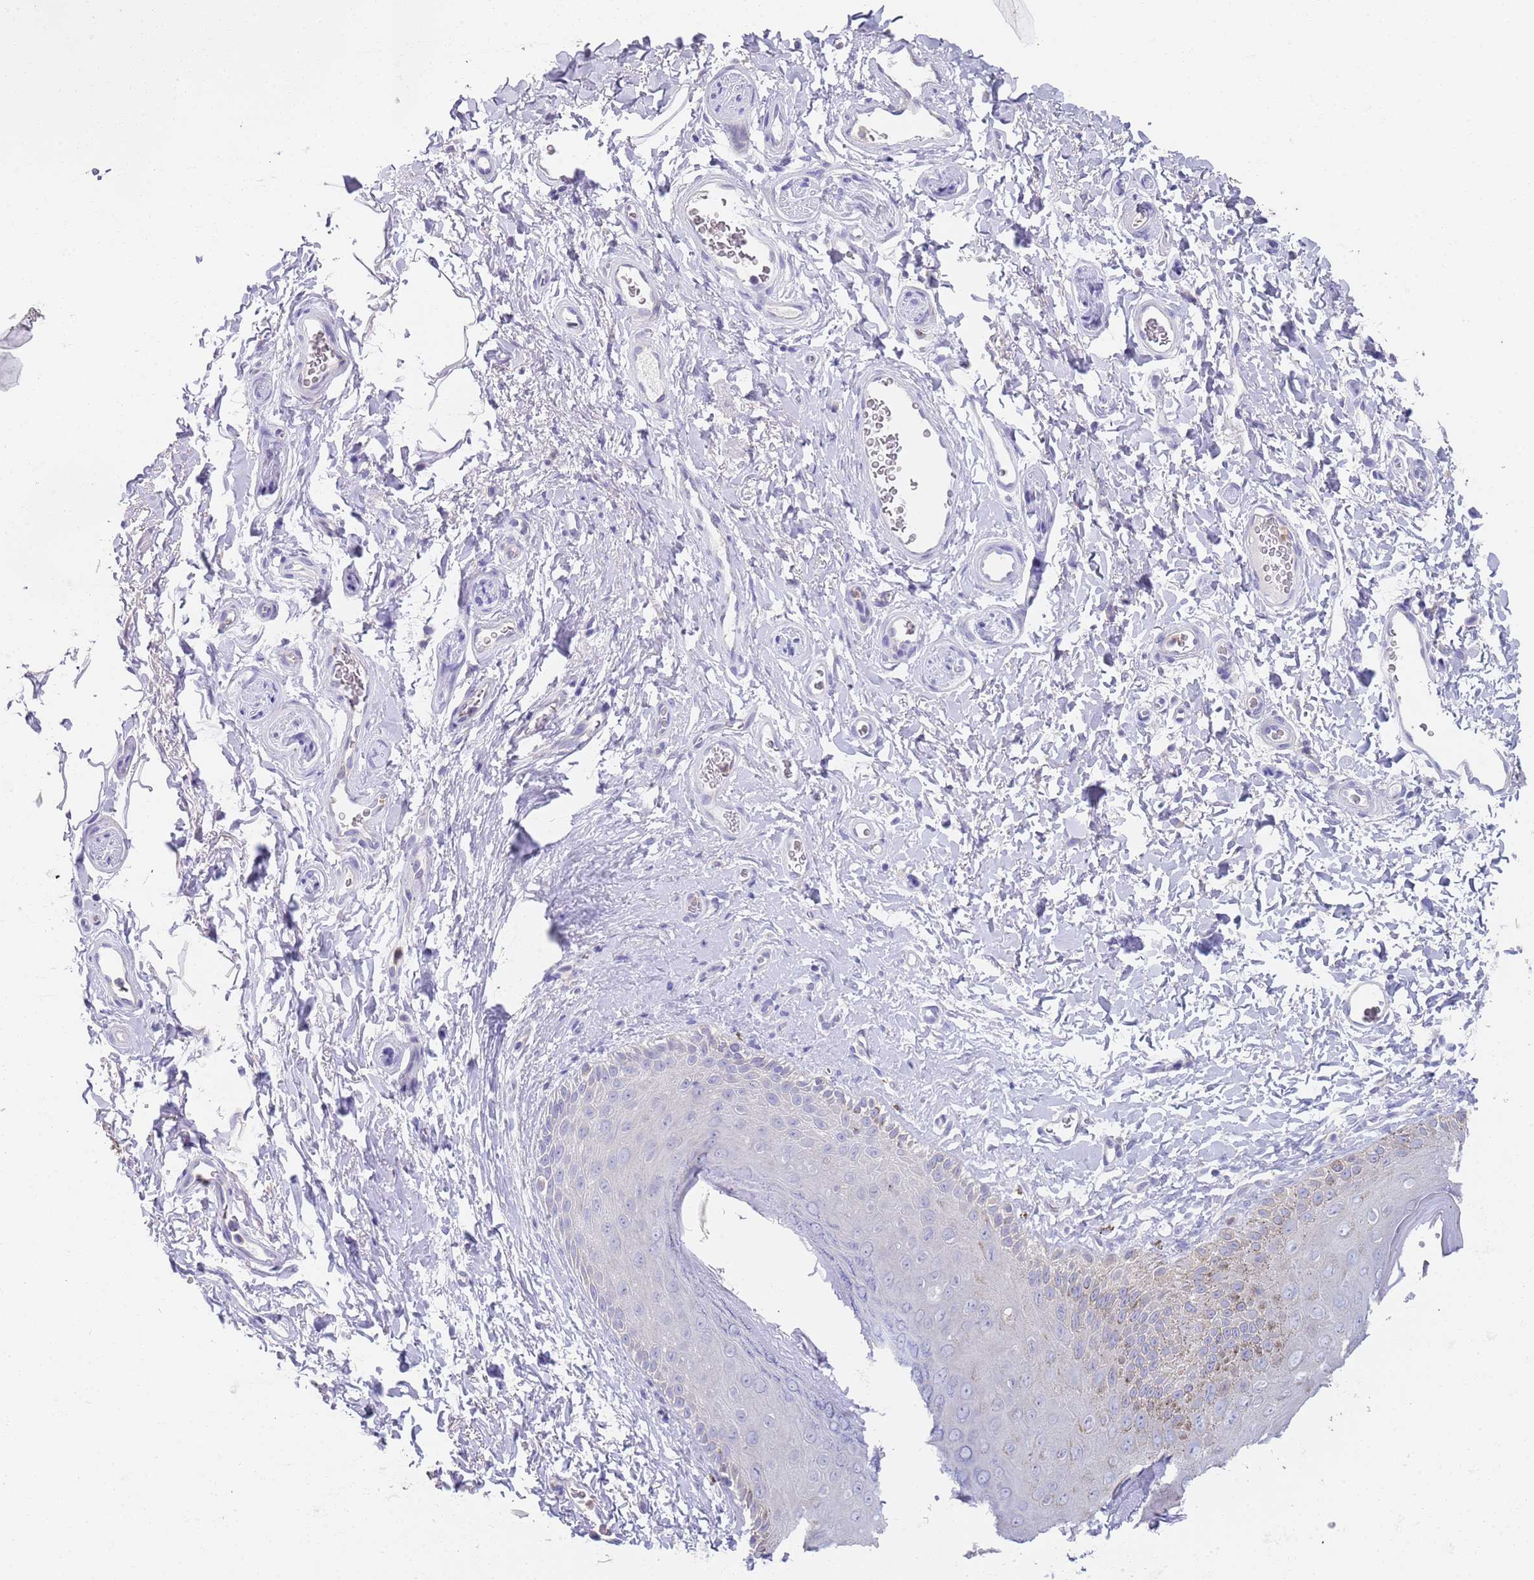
{"staining": {"intensity": "negative", "quantity": "none", "location": "none"}, "tissue": "skin", "cell_type": "Epidermal cells", "image_type": "normal", "snomed": [{"axis": "morphology", "description": "Normal tissue, NOS"}, {"axis": "topography", "description": "Anal"}], "caption": "An image of skin stained for a protein demonstrates no brown staining in epidermal cells.", "gene": "TYW1B", "patient": {"sex": "male", "age": 44}}